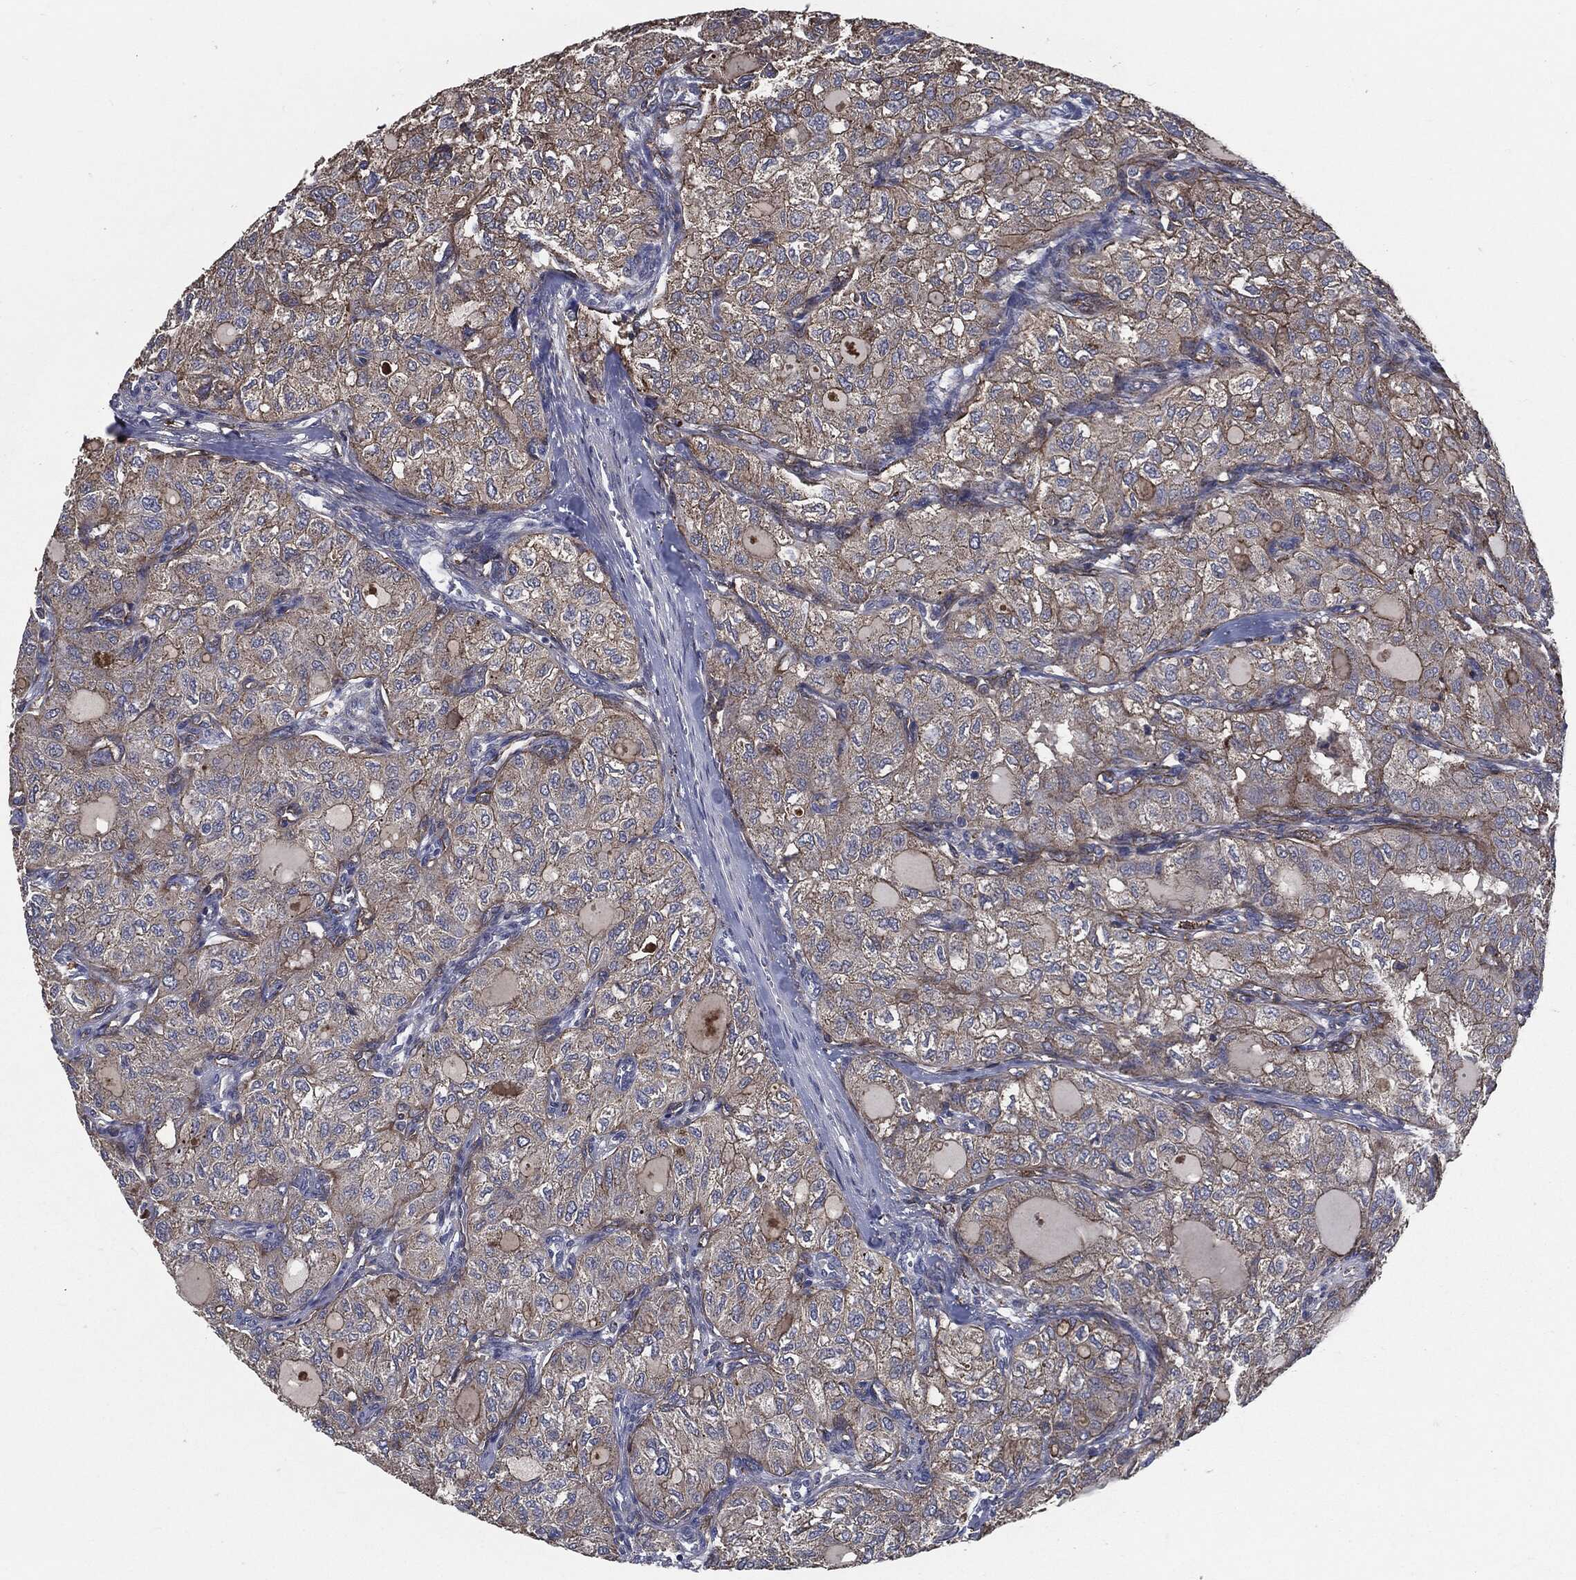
{"staining": {"intensity": "moderate", "quantity": "25%-75%", "location": "cytoplasmic/membranous"}, "tissue": "thyroid cancer", "cell_type": "Tumor cells", "image_type": "cancer", "snomed": [{"axis": "morphology", "description": "Follicular adenoma carcinoma, NOS"}, {"axis": "topography", "description": "Thyroid gland"}], "caption": "A histopathology image of thyroid follicular adenoma carcinoma stained for a protein shows moderate cytoplasmic/membranous brown staining in tumor cells.", "gene": "SVIL", "patient": {"sex": "male", "age": 75}}